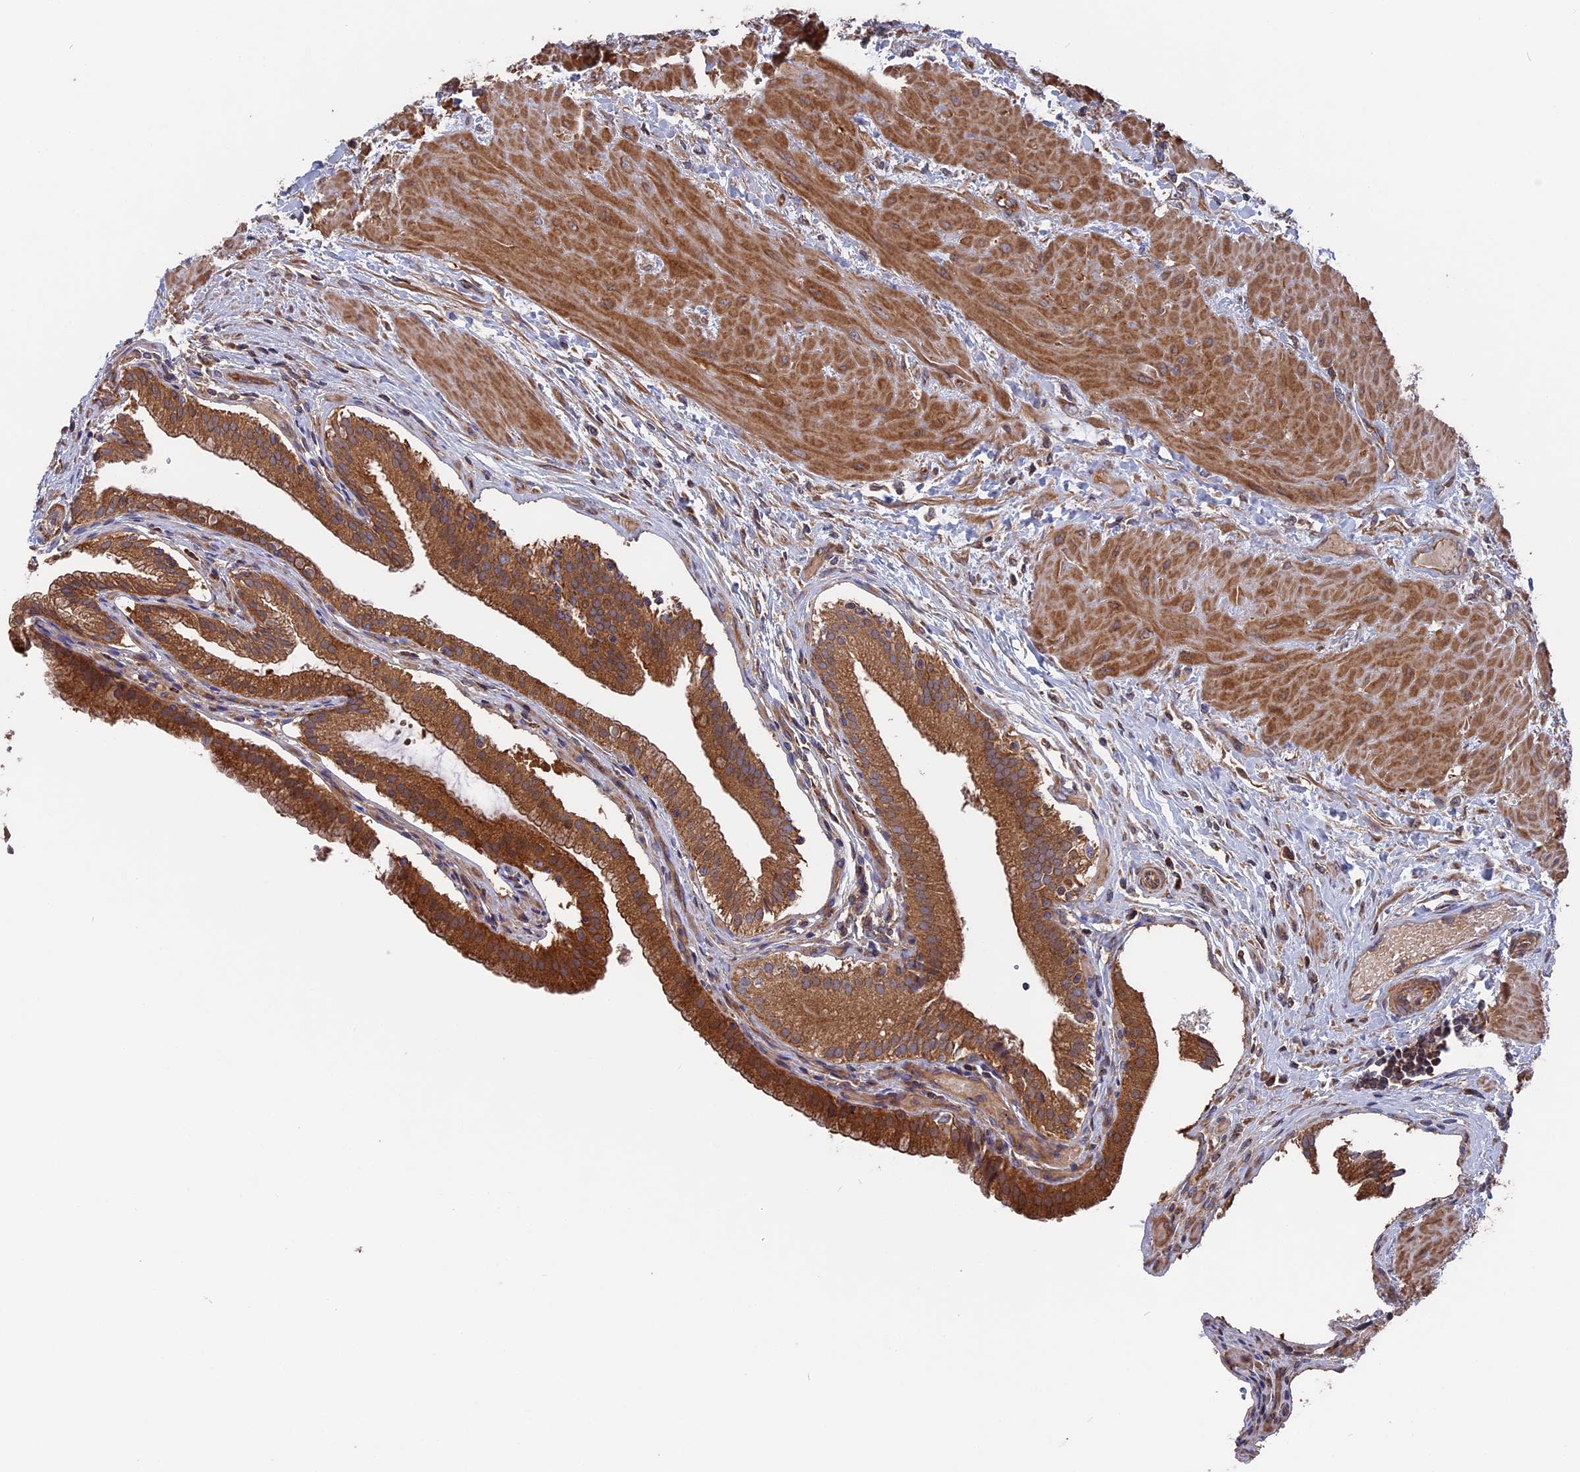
{"staining": {"intensity": "strong", "quantity": ">75%", "location": "cytoplasmic/membranous"}, "tissue": "gallbladder", "cell_type": "Glandular cells", "image_type": "normal", "snomed": [{"axis": "morphology", "description": "Normal tissue, NOS"}, {"axis": "topography", "description": "Gallbladder"}], "caption": "Glandular cells exhibit high levels of strong cytoplasmic/membranous staining in about >75% of cells in benign human gallbladder. Ihc stains the protein in brown and the nuclei are stained blue.", "gene": "TELO2", "patient": {"sex": "male", "age": 24}}